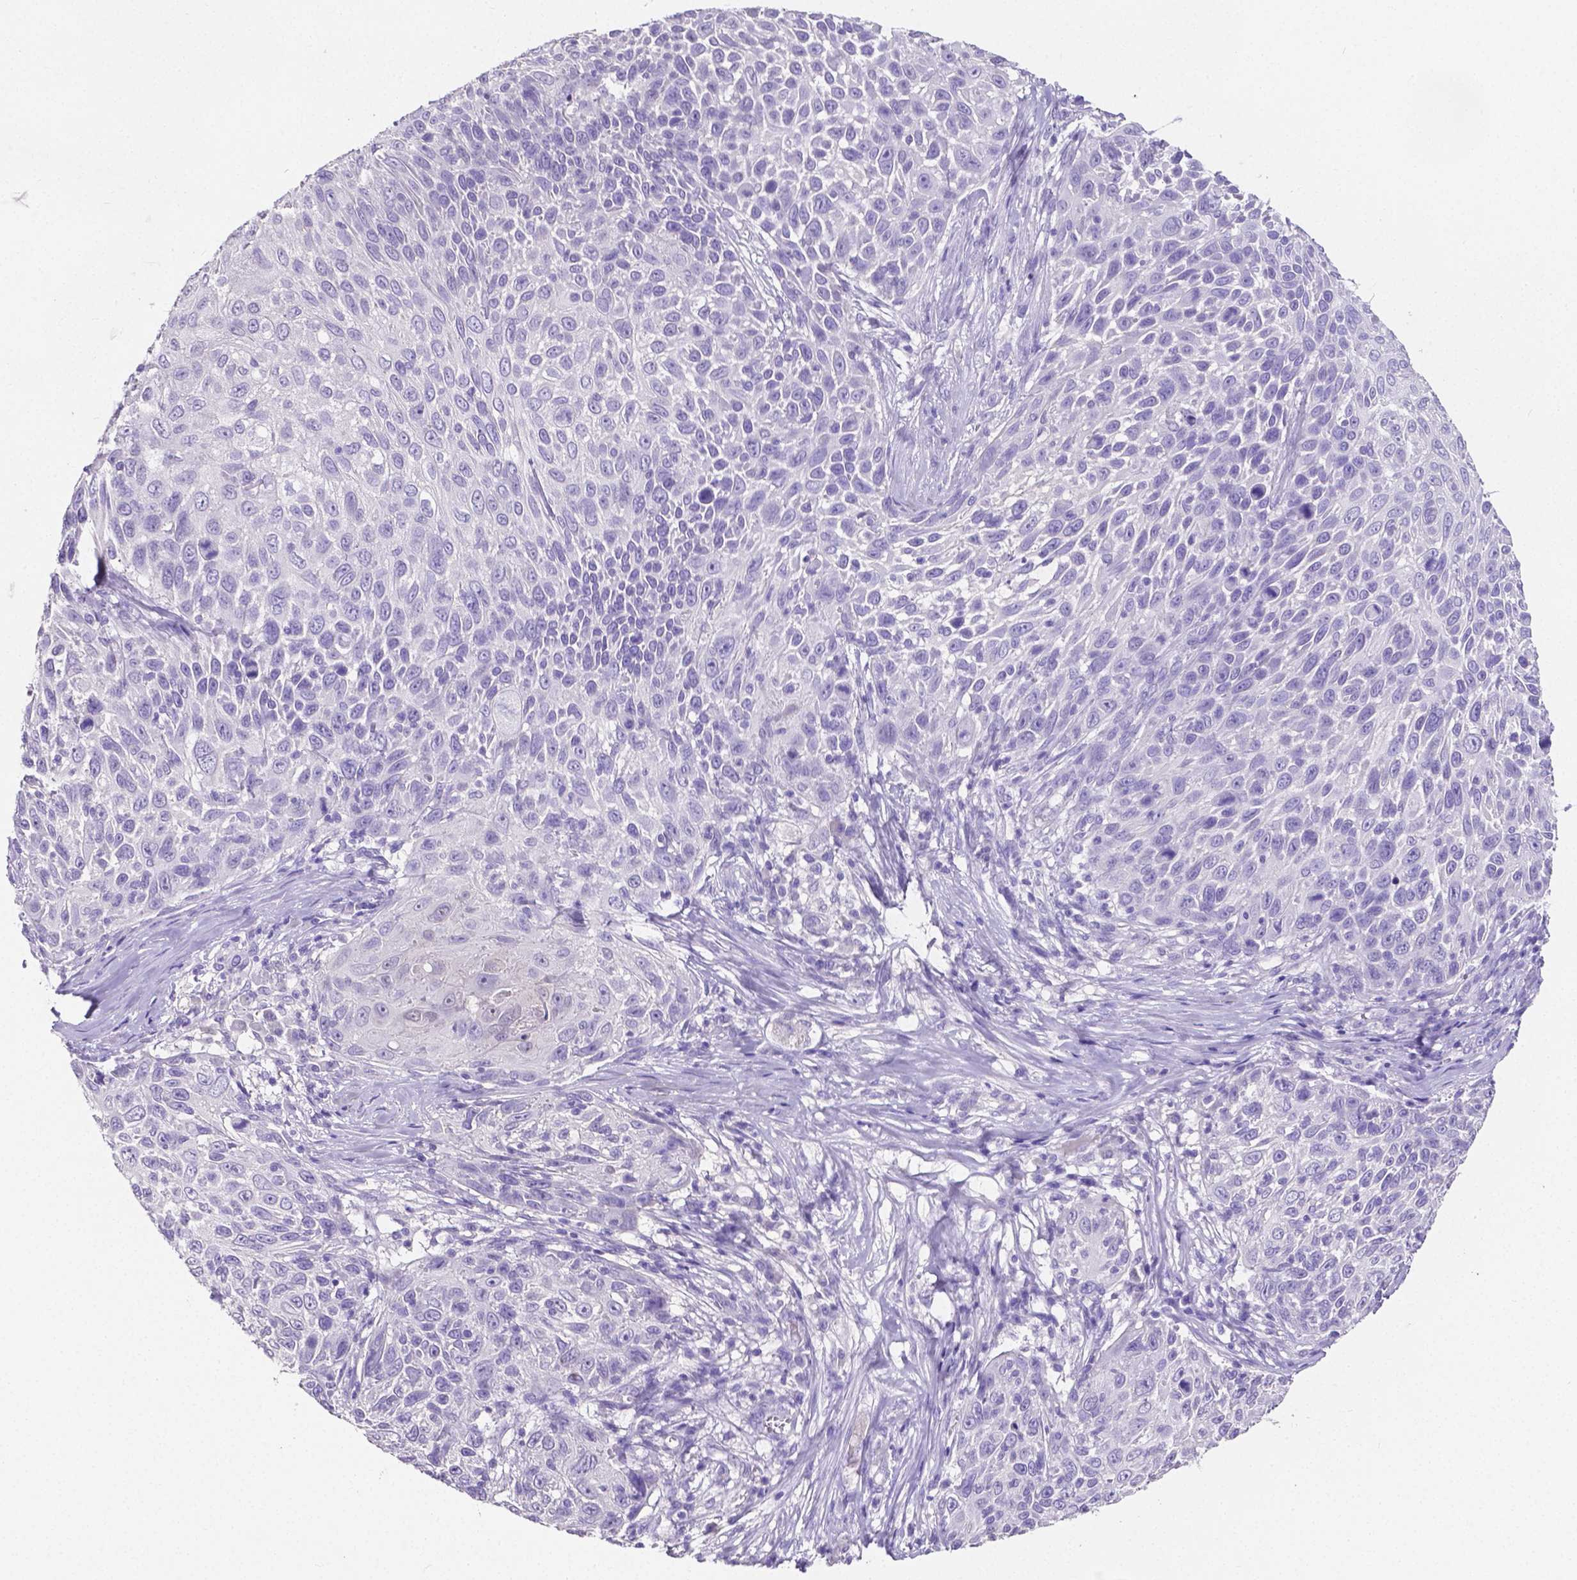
{"staining": {"intensity": "negative", "quantity": "none", "location": "none"}, "tissue": "skin cancer", "cell_type": "Tumor cells", "image_type": "cancer", "snomed": [{"axis": "morphology", "description": "Squamous cell carcinoma, NOS"}, {"axis": "topography", "description": "Skin"}], "caption": "This is a histopathology image of IHC staining of skin squamous cell carcinoma, which shows no expression in tumor cells.", "gene": "SLC22A2", "patient": {"sex": "male", "age": 92}}